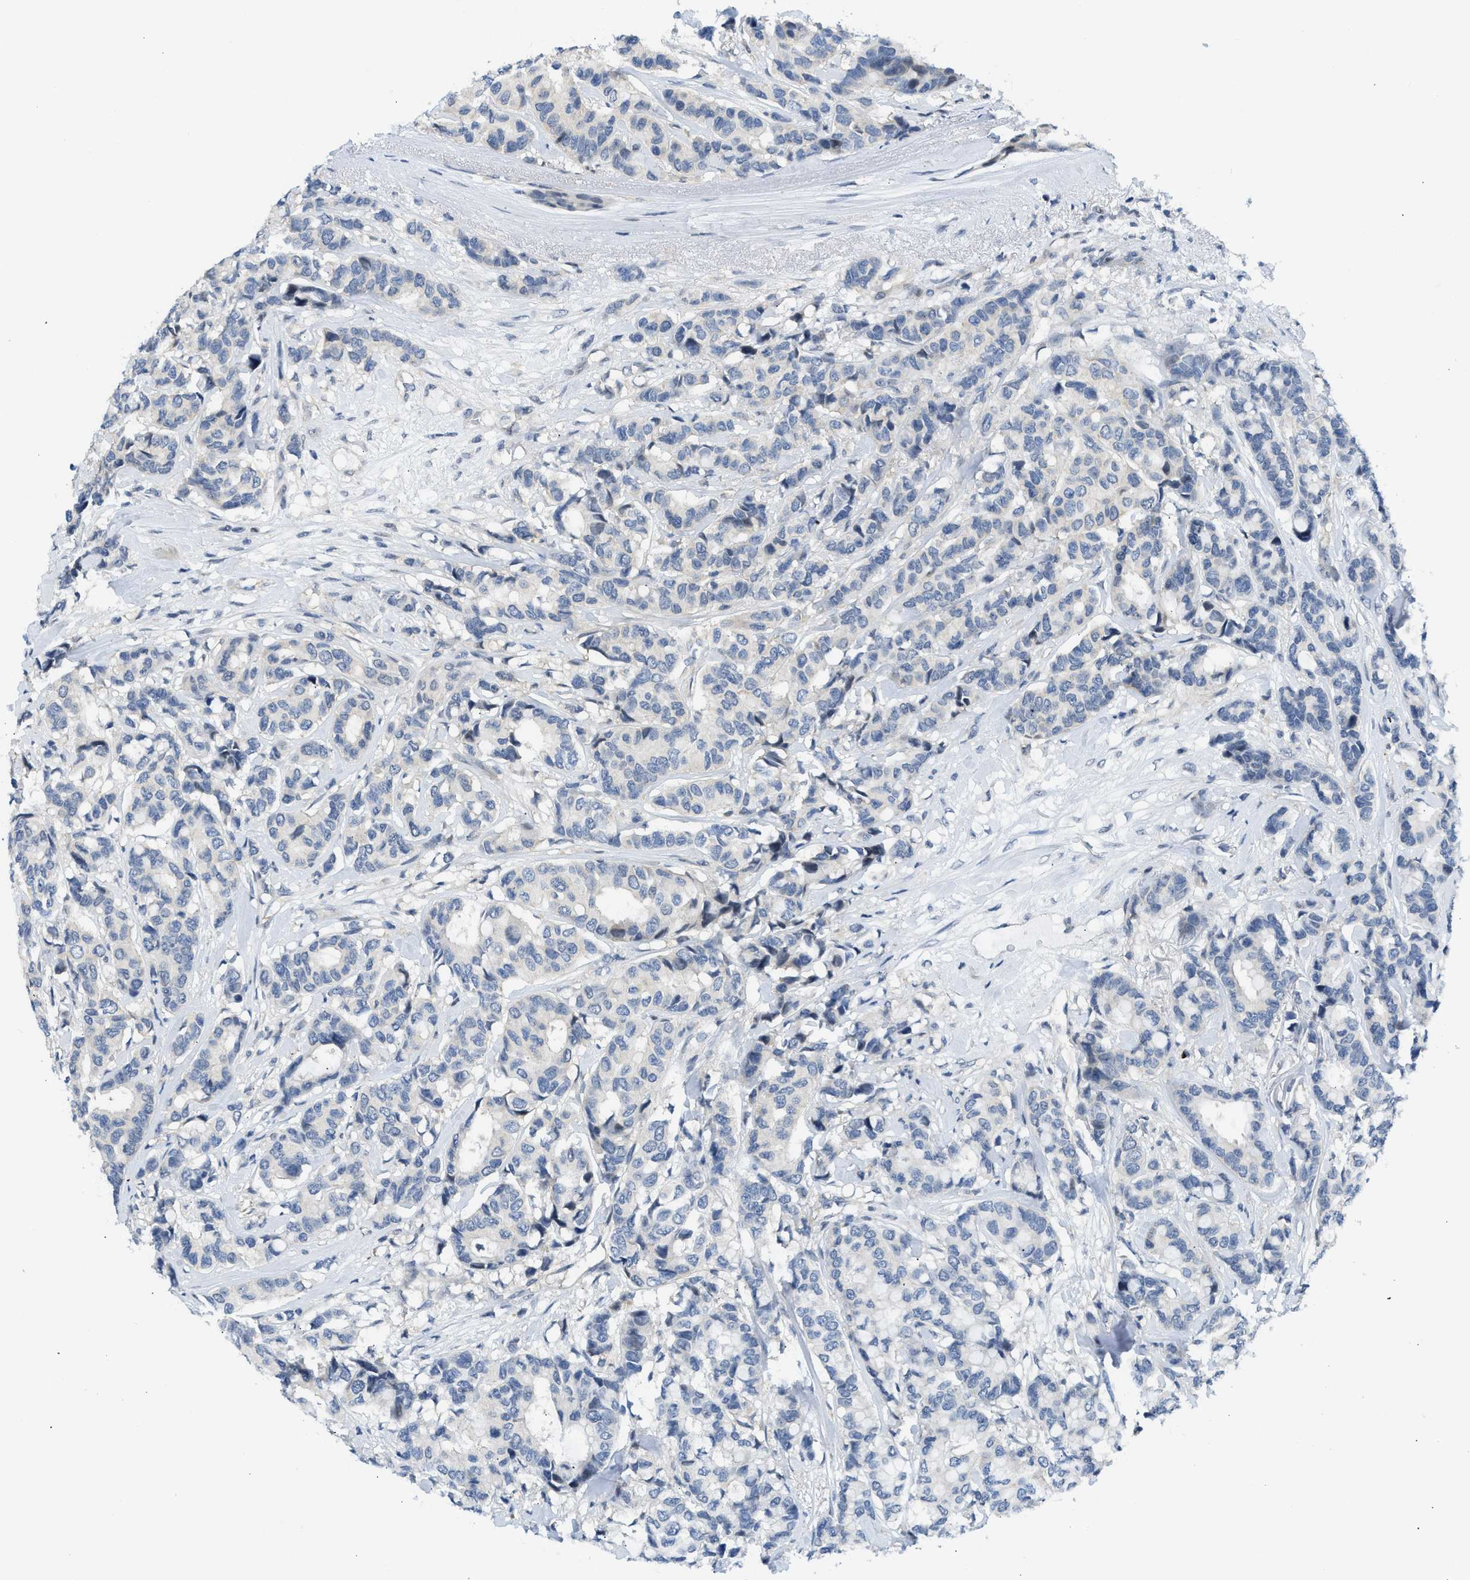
{"staining": {"intensity": "negative", "quantity": "none", "location": "none"}, "tissue": "breast cancer", "cell_type": "Tumor cells", "image_type": "cancer", "snomed": [{"axis": "morphology", "description": "Duct carcinoma"}, {"axis": "topography", "description": "Breast"}], "caption": "Protein analysis of breast cancer demonstrates no significant expression in tumor cells.", "gene": "OLIG3", "patient": {"sex": "female", "age": 87}}